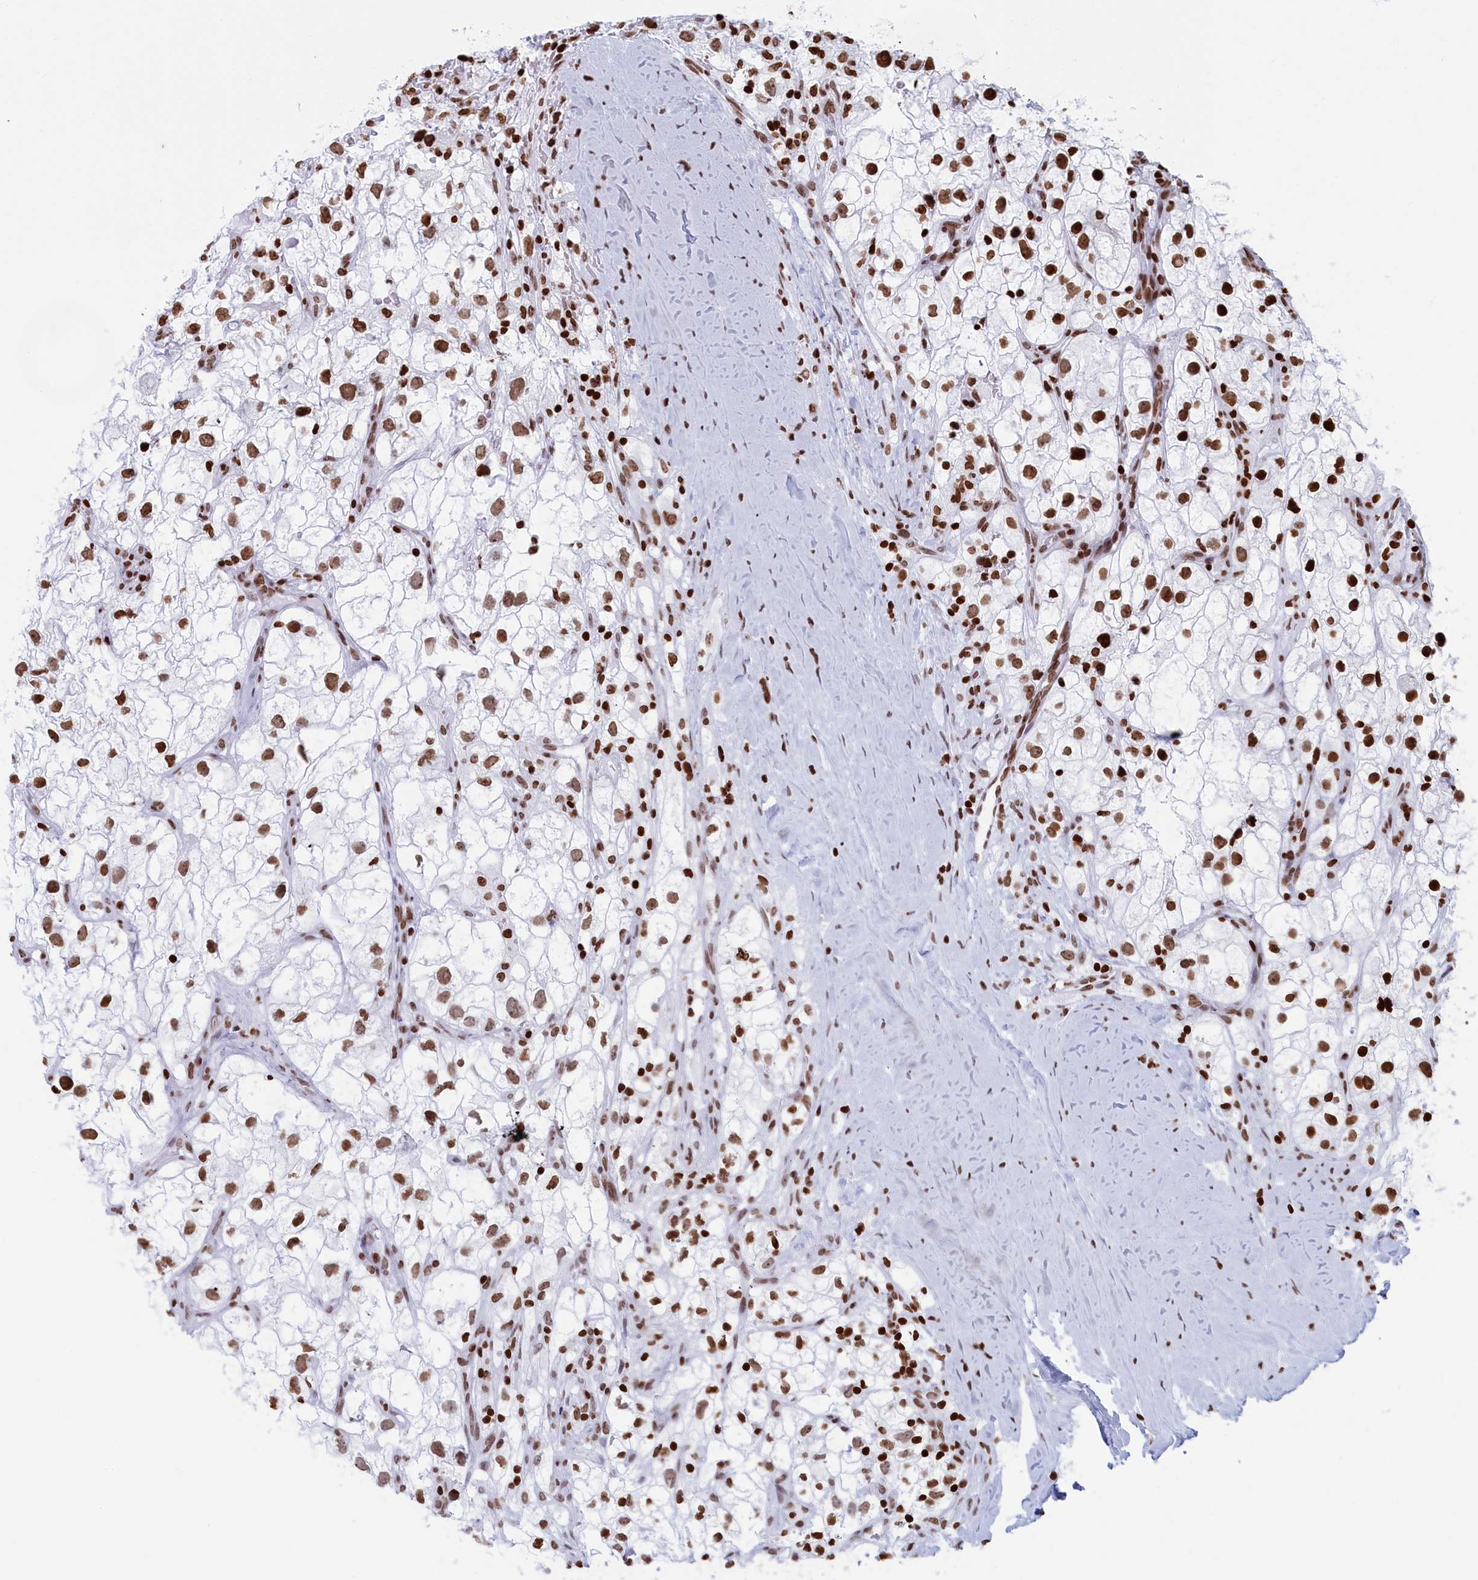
{"staining": {"intensity": "moderate", "quantity": ">75%", "location": "nuclear"}, "tissue": "renal cancer", "cell_type": "Tumor cells", "image_type": "cancer", "snomed": [{"axis": "morphology", "description": "Adenocarcinoma, NOS"}, {"axis": "topography", "description": "Kidney"}], "caption": "The photomicrograph reveals staining of adenocarcinoma (renal), revealing moderate nuclear protein expression (brown color) within tumor cells. (IHC, brightfield microscopy, high magnification).", "gene": "APOBEC3A", "patient": {"sex": "male", "age": 59}}